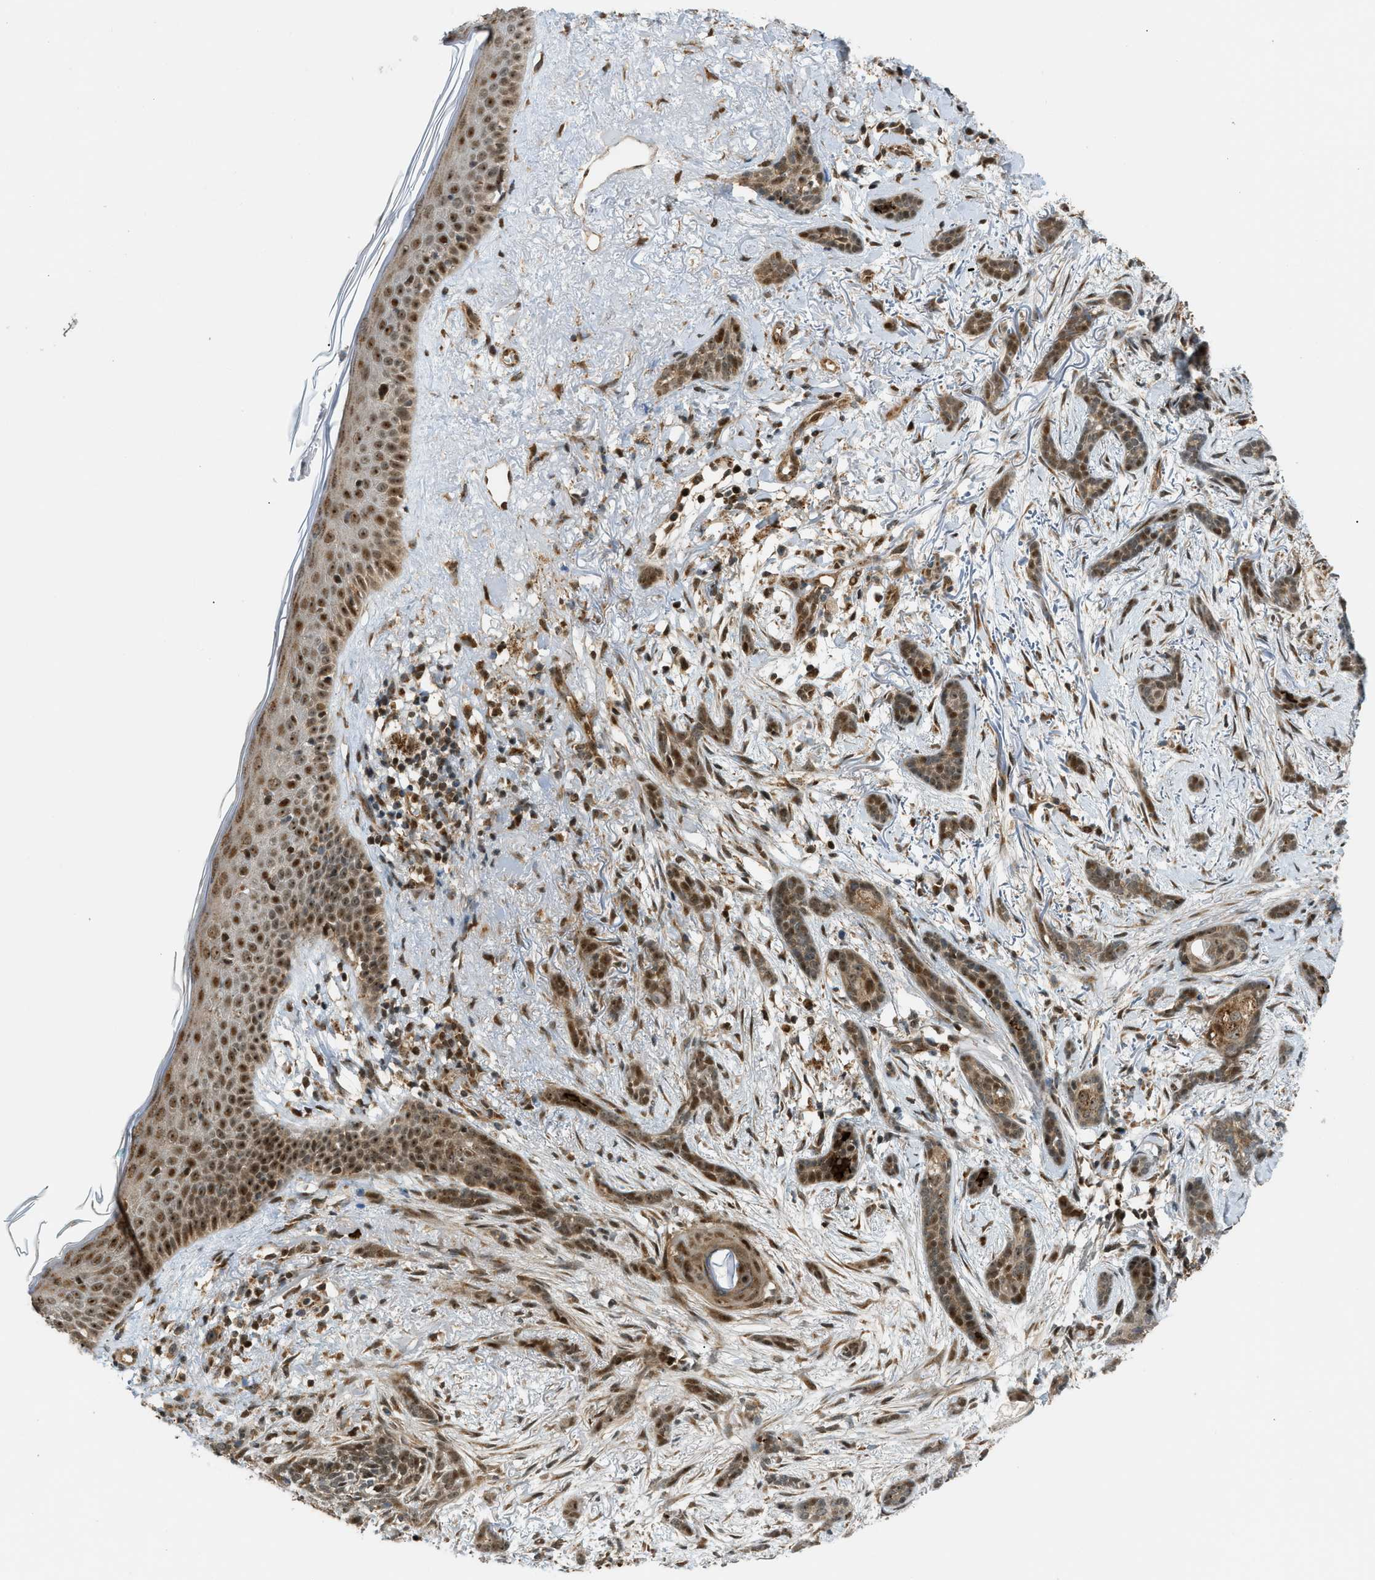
{"staining": {"intensity": "moderate", "quantity": ">75%", "location": "cytoplasmic/membranous,nuclear"}, "tissue": "skin cancer", "cell_type": "Tumor cells", "image_type": "cancer", "snomed": [{"axis": "morphology", "description": "Basal cell carcinoma"}, {"axis": "morphology", "description": "Adnexal tumor, benign"}, {"axis": "topography", "description": "Skin"}], "caption": "Skin cancer (benign adnexal tumor) stained with DAB immunohistochemistry (IHC) exhibits medium levels of moderate cytoplasmic/membranous and nuclear expression in about >75% of tumor cells.", "gene": "CCDC186", "patient": {"sex": "female", "age": 42}}